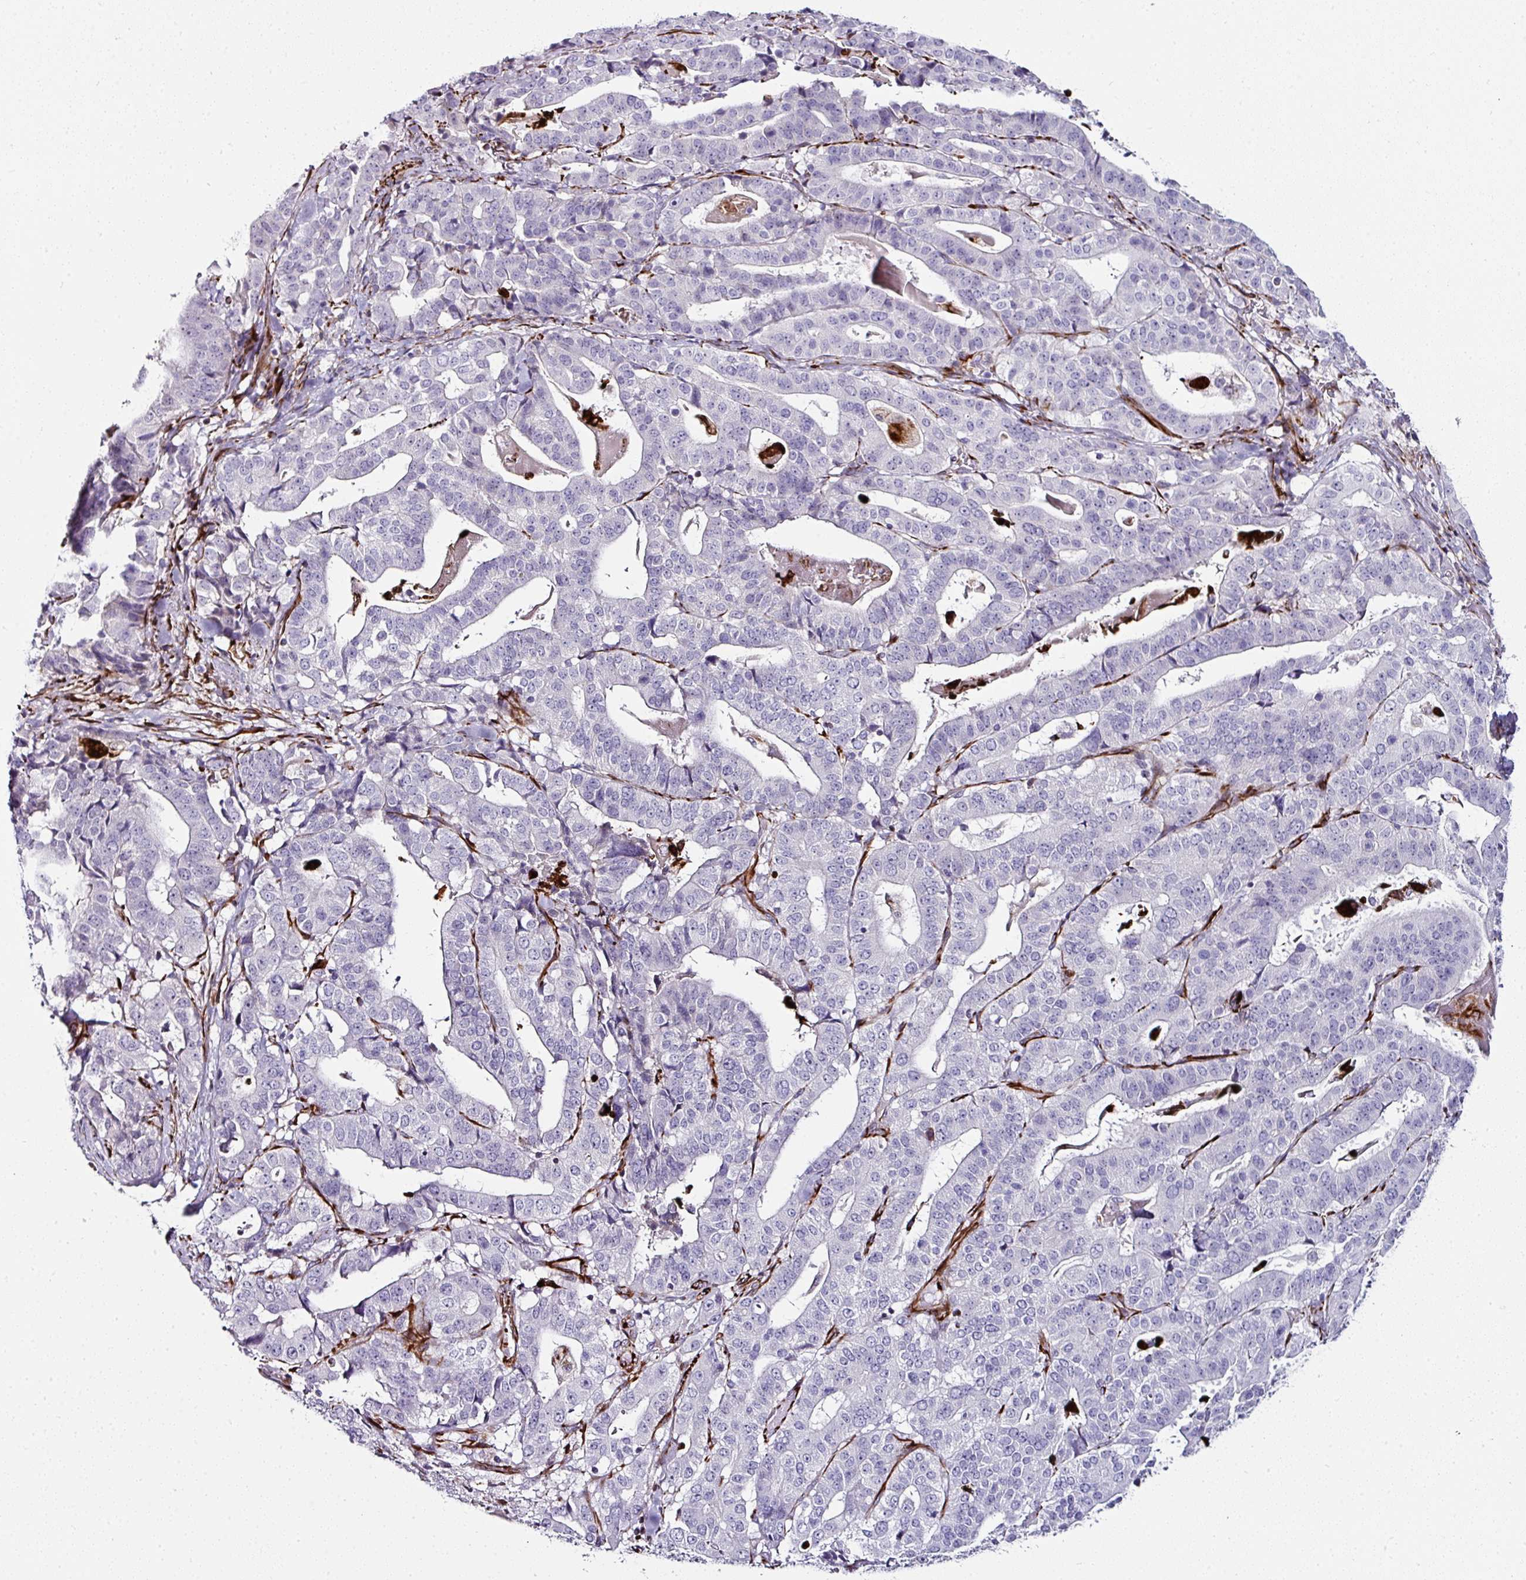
{"staining": {"intensity": "negative", "quantity": "none", "location": "none"}, "tissue": "stomach cancer", "cell_type": "Tumor cells", "image_type": "cancer", "snomed": [{"axis": "morphology", "description": "Adenocarcinoma, NOS"}, {"axis": "topography", "description": "Stomach"}], "caption": "Tumor cells show no significant positivity in stomach cancer.", "gene": "TMPRSS9", "patient": {"sex": "male", "age": 48}}